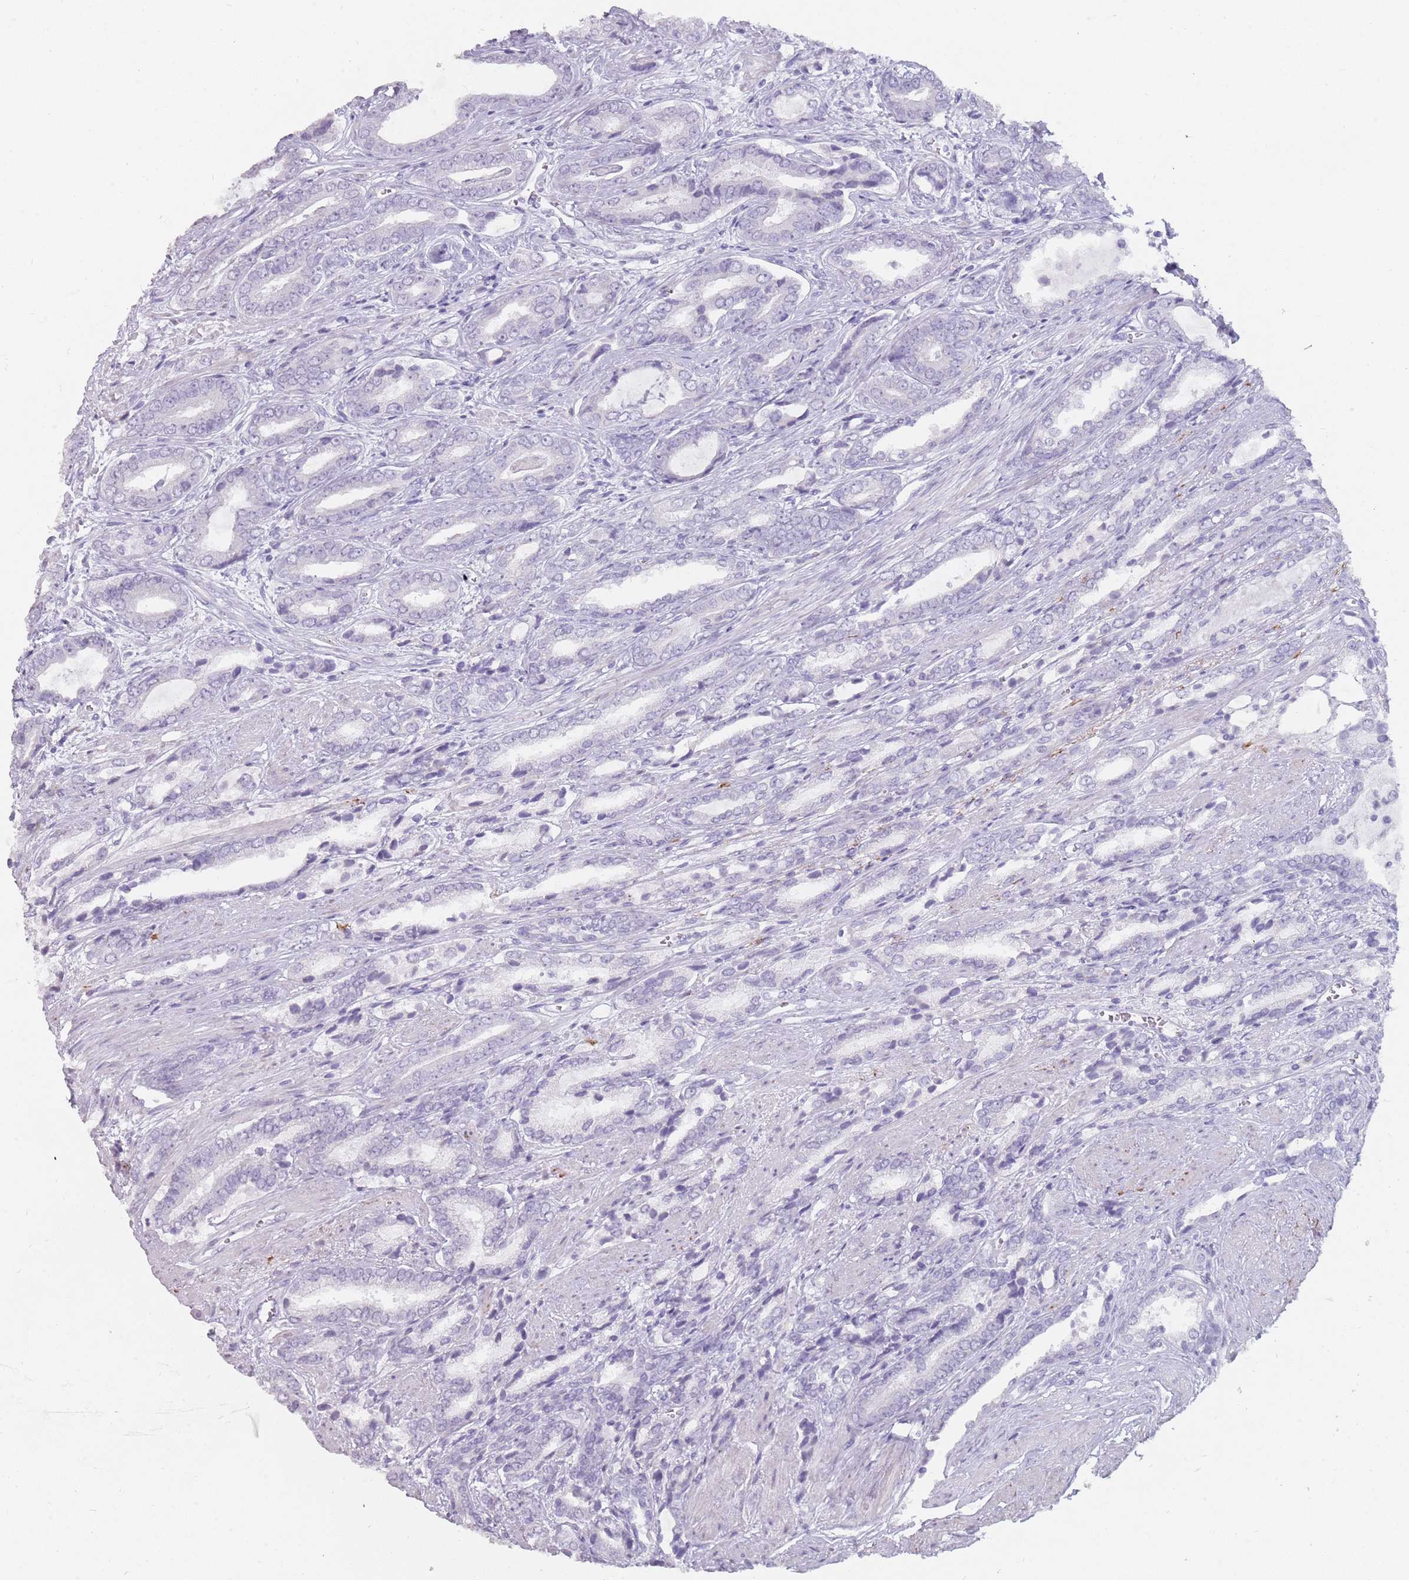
{"staining": {"intensity": "negative", "quantity": "none", "location": "none"}, "tissue": "prostate cancer", "cell_type": "Tumor cells", "image_type": "cancer", "snomed": [{"axis": "morphology", "description": "Adenocarcinoma, NOS"}, {"axis": "topography", "description": "Prostate and seminal vesicle, NOS"}], "caption": "Tumor cells are negative for protein expression in human prostate cancer.", "gene": "DDX4", "patient": {"sex": "male", "age": 76}}